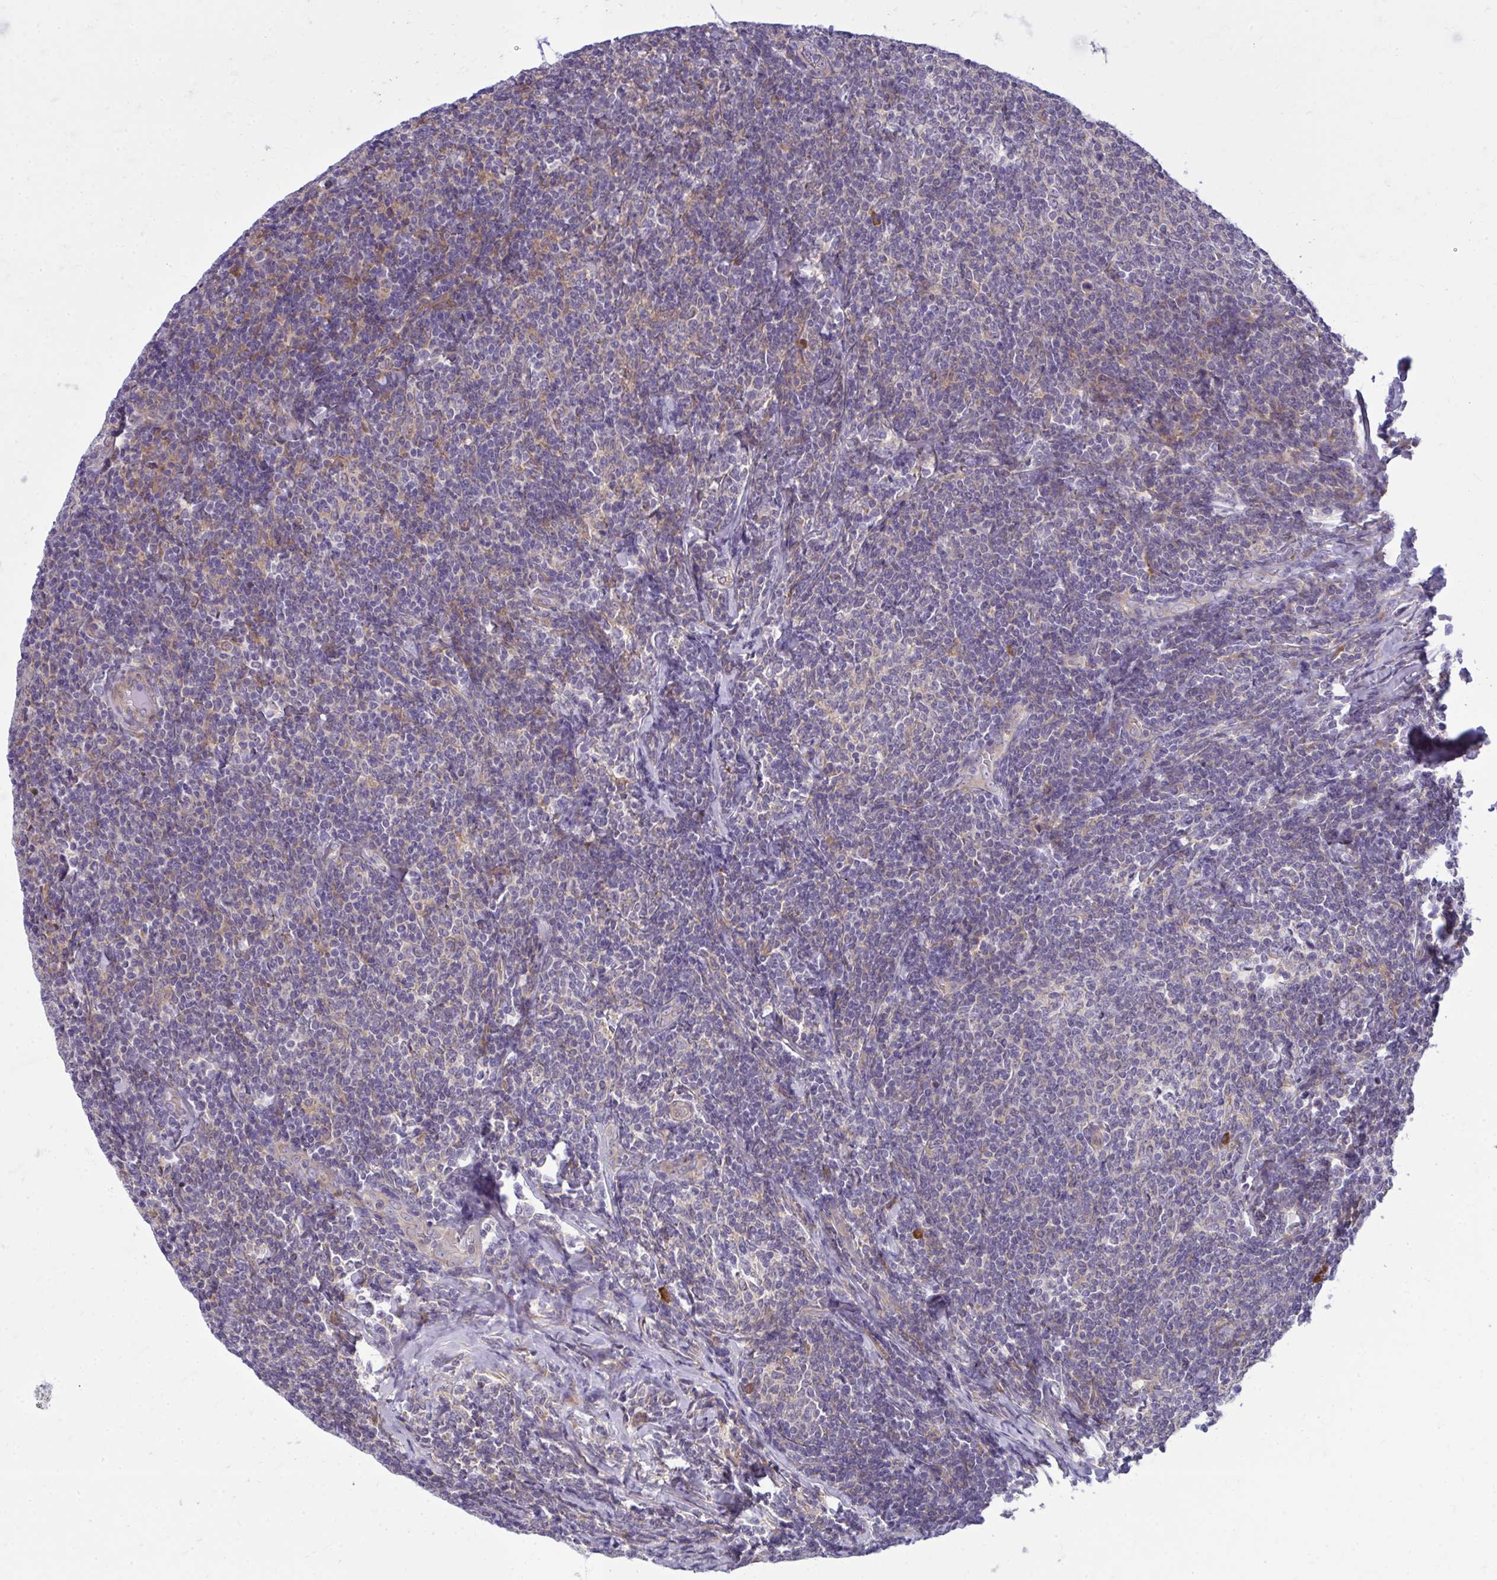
{"staining": {"intensity": "negative", "quantity": "none", "location": "none"}, "tissue": "lymphoma", "cell_type": "Tumor cells", "image_type": "cancer", "snomed": [{"axis": "morphology", "description": "Malignant lymphoma, non-Hodgkin's type, Low grade"}, {"axis": "topography", "description": "Lymph node"}], "caption": "The histopathology image displays no significant staining in tumor cells of malignant lymphoma, non-Hodgkin's type (low-grade).", "gene": "CEMP1", "patient": {"sex": "male", "age": 52}}